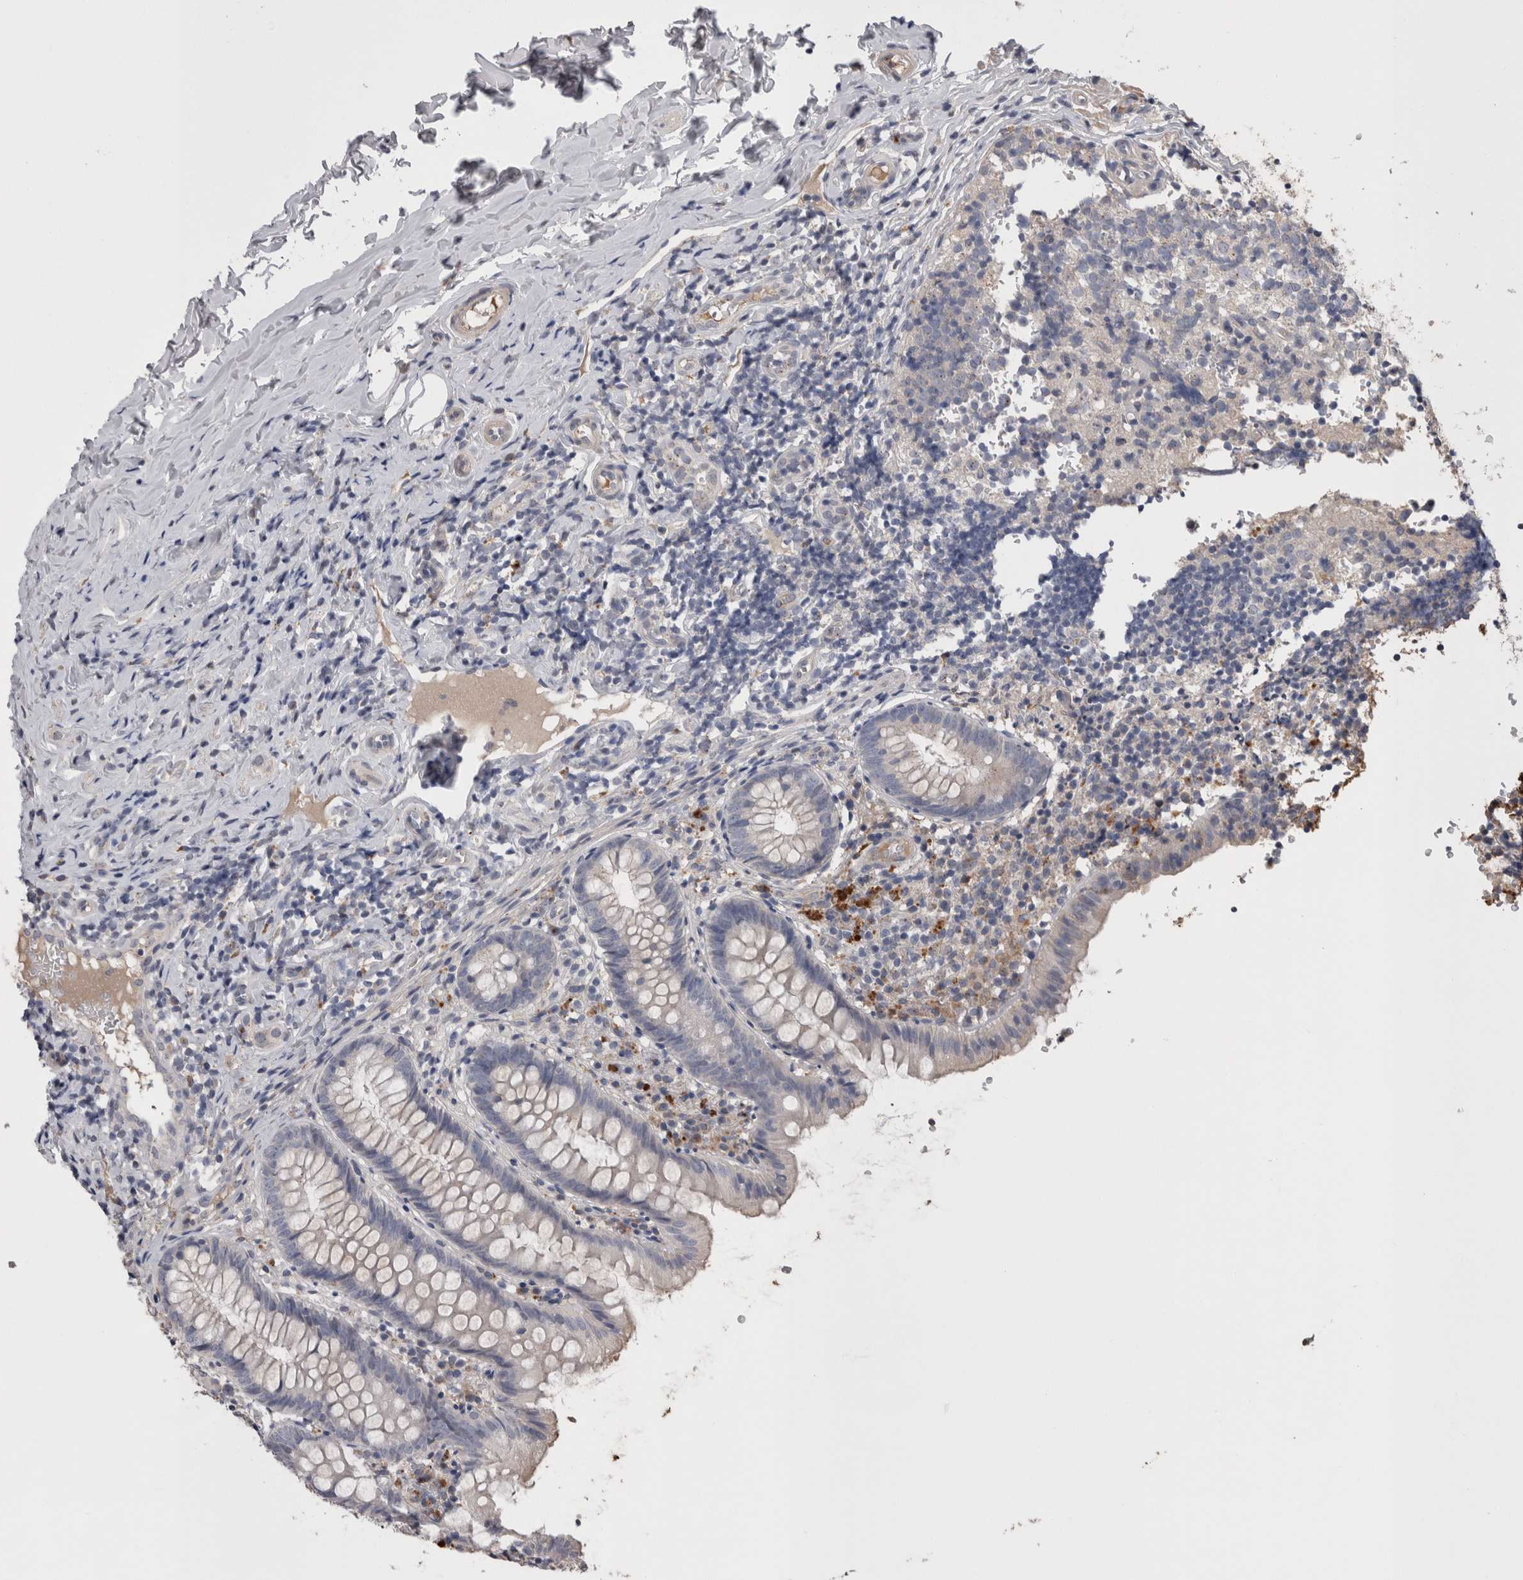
{"staining": {"intensity": "weak", "quantity": "<25%", "location": "cytoplasmic/membranous"}, "tissue": "appendix", "cell_type": "Glandular cells", "image_type": "normal", "snomed": [{"axis": "morphology", "description": "Normal tissue, NOS"}, {"axis": "topography", "description": "Appendix"}], "caption": "This photomicrograph is of unremarkable appendix stained with immunohistochemistry to label a protein in brown with the nuclei are counter-stained blue. There is no expression in glandular cells. (Brightfield microscopy of DAB (3,3'-diaminobenzidine) IHC at high magnification).", "gene": "STC1", "patient": {"sex": "male", "age": 8}}